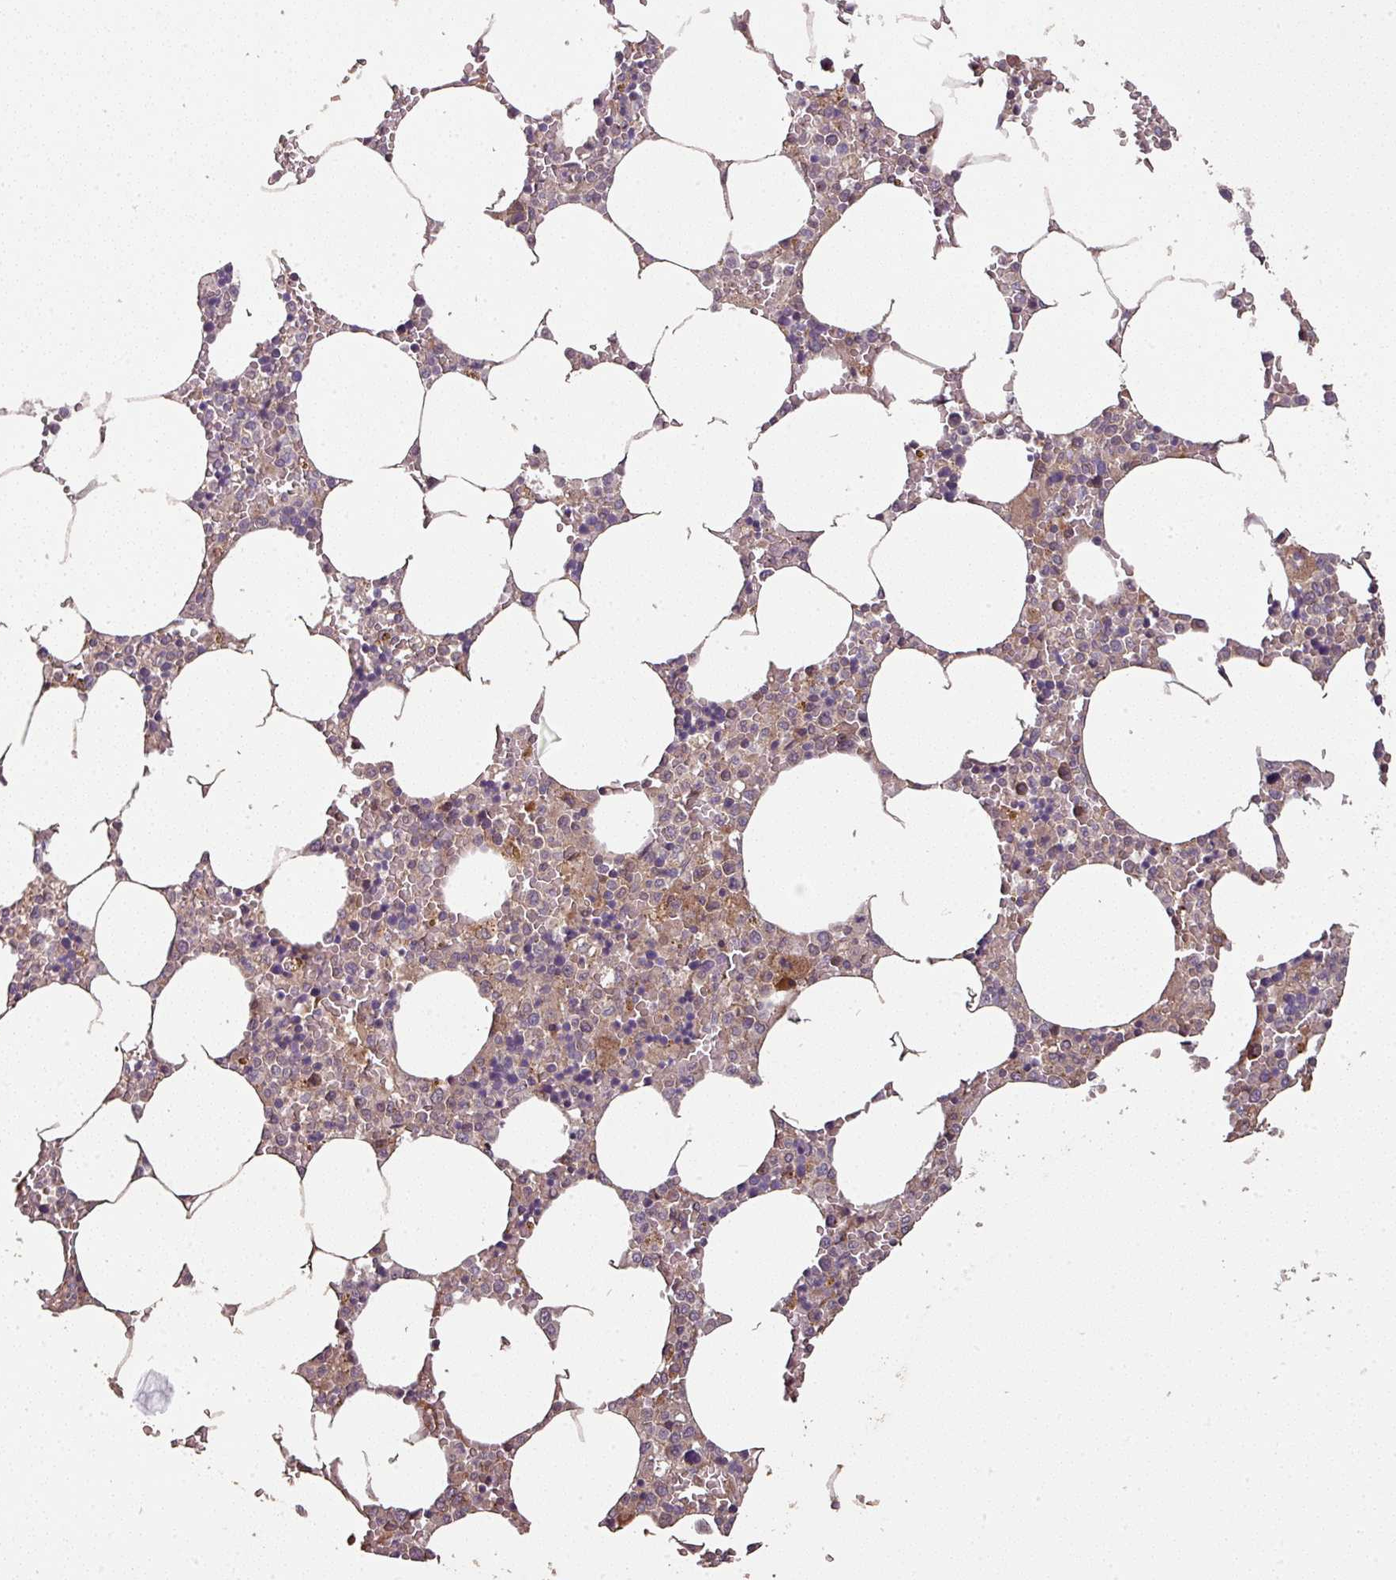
{"staining": {"intensity": "negative", "quantity": "none", "location": "none"}, "tissue": "bone marrow", "cell_type": "Hematopoietic cells", "image_type": "normal", "snomed": [{"axis": "morphology", "description": "Normal tissue, NOS"}, {"axis": "topography", "description": "Bone marrow"}], "caption": "Immunohistochemistry (IHC) histopathology image of normal human bone marrow stained for a protein (brown), which reveals no staining in hematopoietic cells. (Immunohistochemistry, brightfield microscopy, high magnification).", "gene": "GSKIP", "patient": {"sex": "male", "age": 70}}